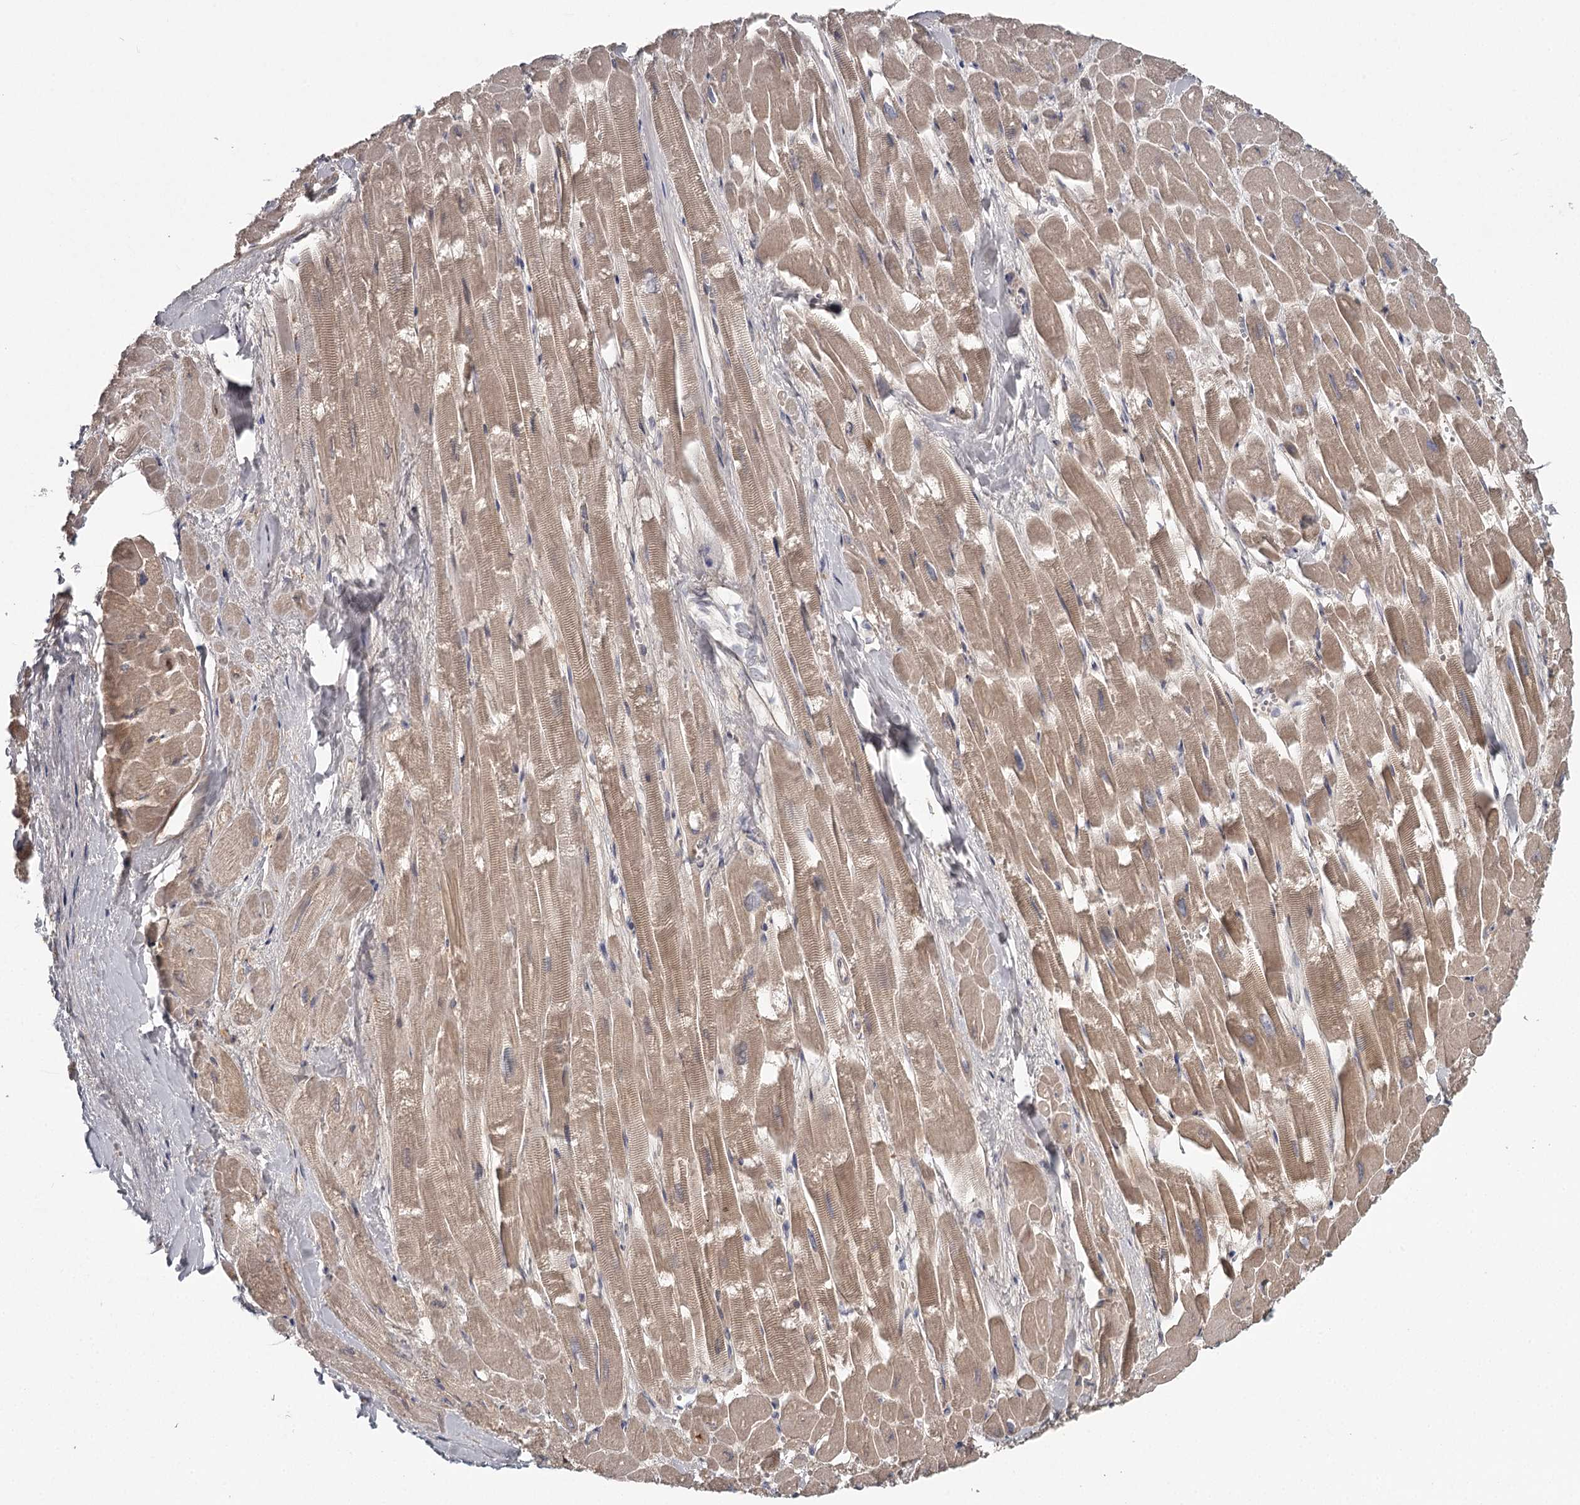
{"staining": {"intensity": "moderate", "quantity": ">75%", "location": "cytoplasmic/membranous"}, "tissue": "heart muscle", "cell_type": "Cardiomyocytes", "image_type": "normal", "snomed": [{"axis": "morphology", "description": "Normal tissue, NOS"}, {"axis": "topography", "description": "Heart"}], "caption": "Protein staining by immunohistochemistry (IHC) reveals moderate cytoplasmic/membranous expression in approximately >75% of cardiomyocytes in unremarkable heart muscle. Using DAB (3,3'-diaminobenzidine) (brown) and hematoxylin (blue) stains, captured at high magnification using brightfield microscopy.", "gene": "DHRS9", "patient": {"sex": "male", "age": 54}}